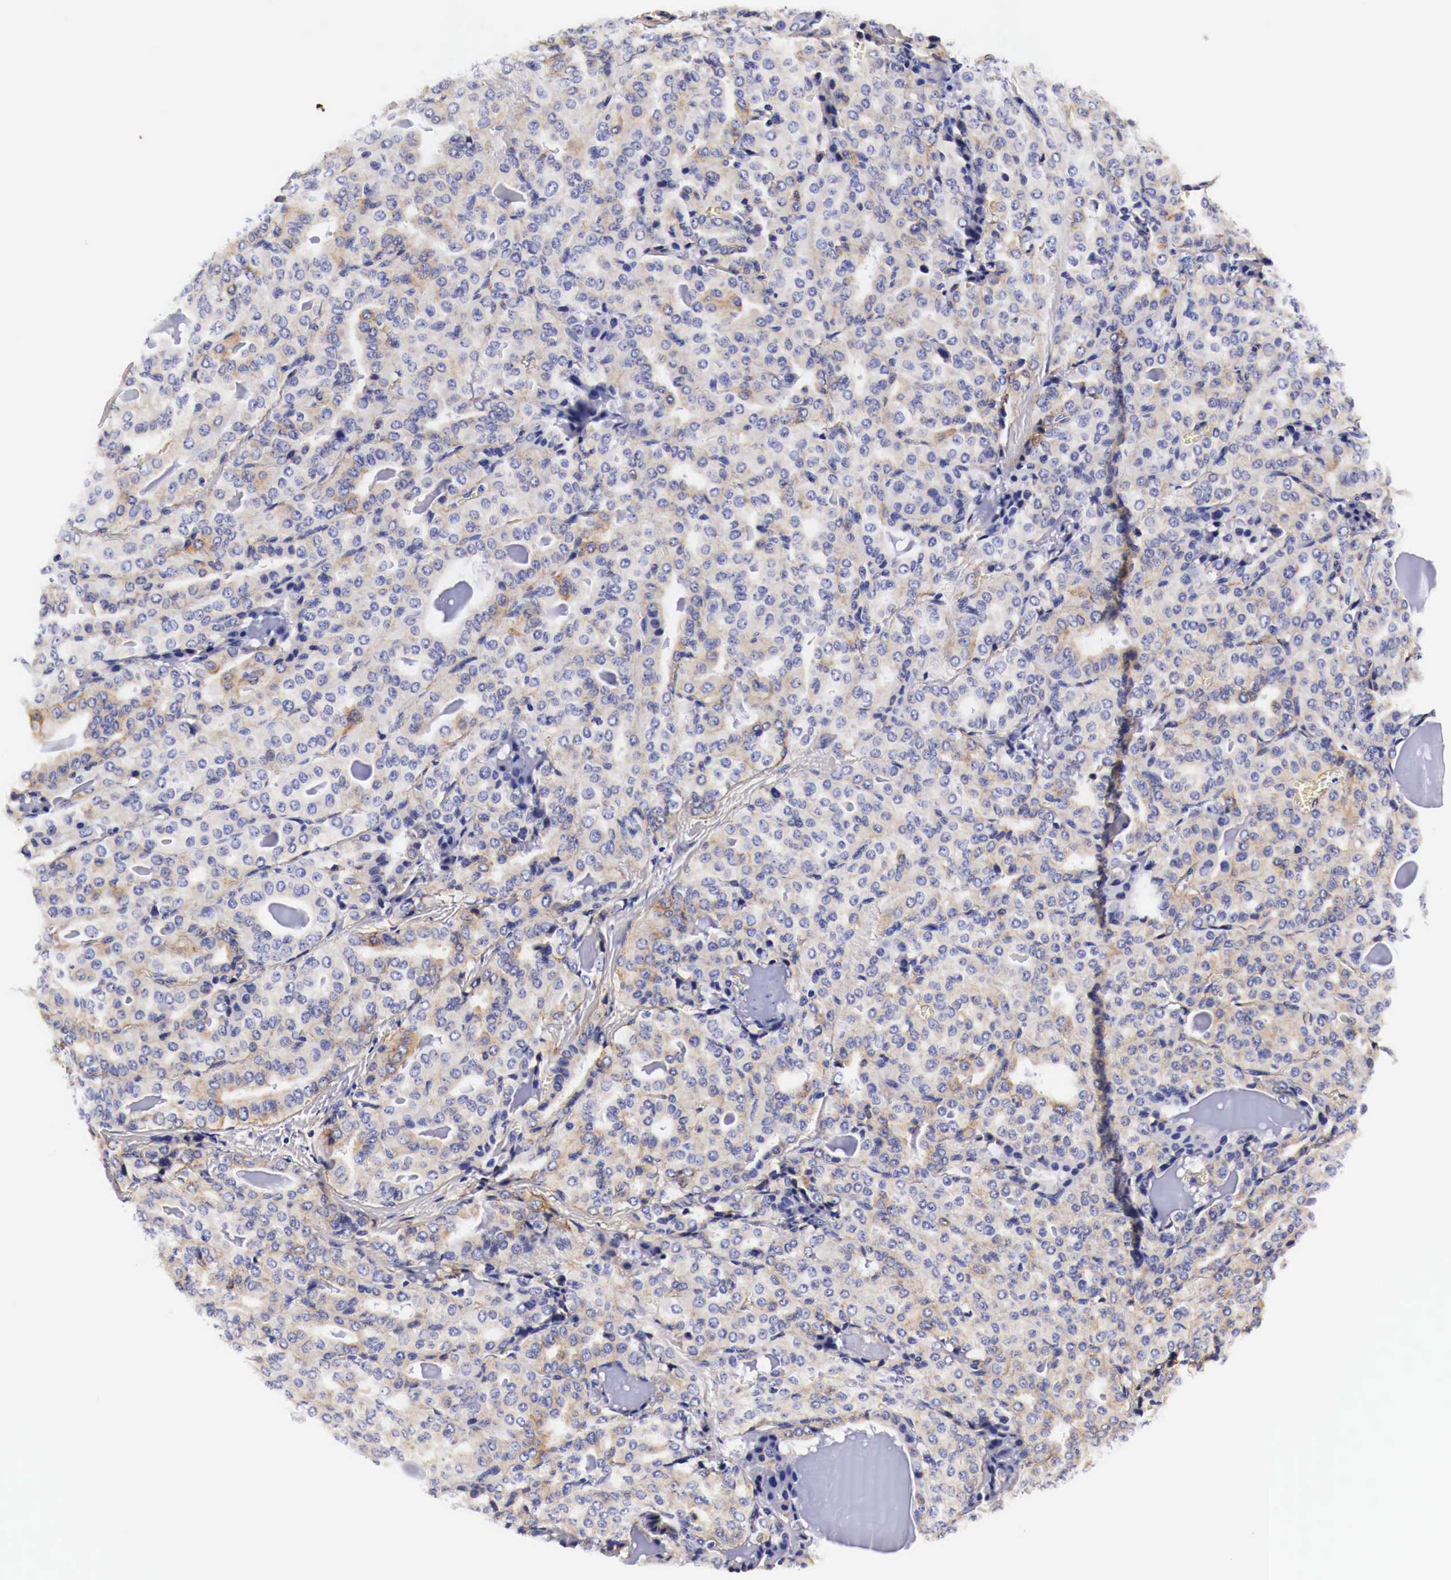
{"staining": {"intensity": "weak", "quantity": "<25%", "location": "cytoplasmic/membranous"}, "tissue": "thyroid cancer", "cell_type": "Tumor cells", "image_type": "cancer", "snomed": [{"axis": "morphology", "description": "Papillary adenocarcinoma, NOS"}, {"axis": "topography", "description": "Thyroid gland"}], "caption": "High magnification brightfield microscopy of papillary adenocarcinoma (thyroid) stained with DAB (brown) and counterstained with hematoxylin (blue): tumor cells show no significant positivity. (Stains: DAB IHC with hematoxylin counter stain, Microscopy: brightfield microscopy at high magnification).", "gene": "EGFR", "patient": {"sex": "female", "age": 71}}